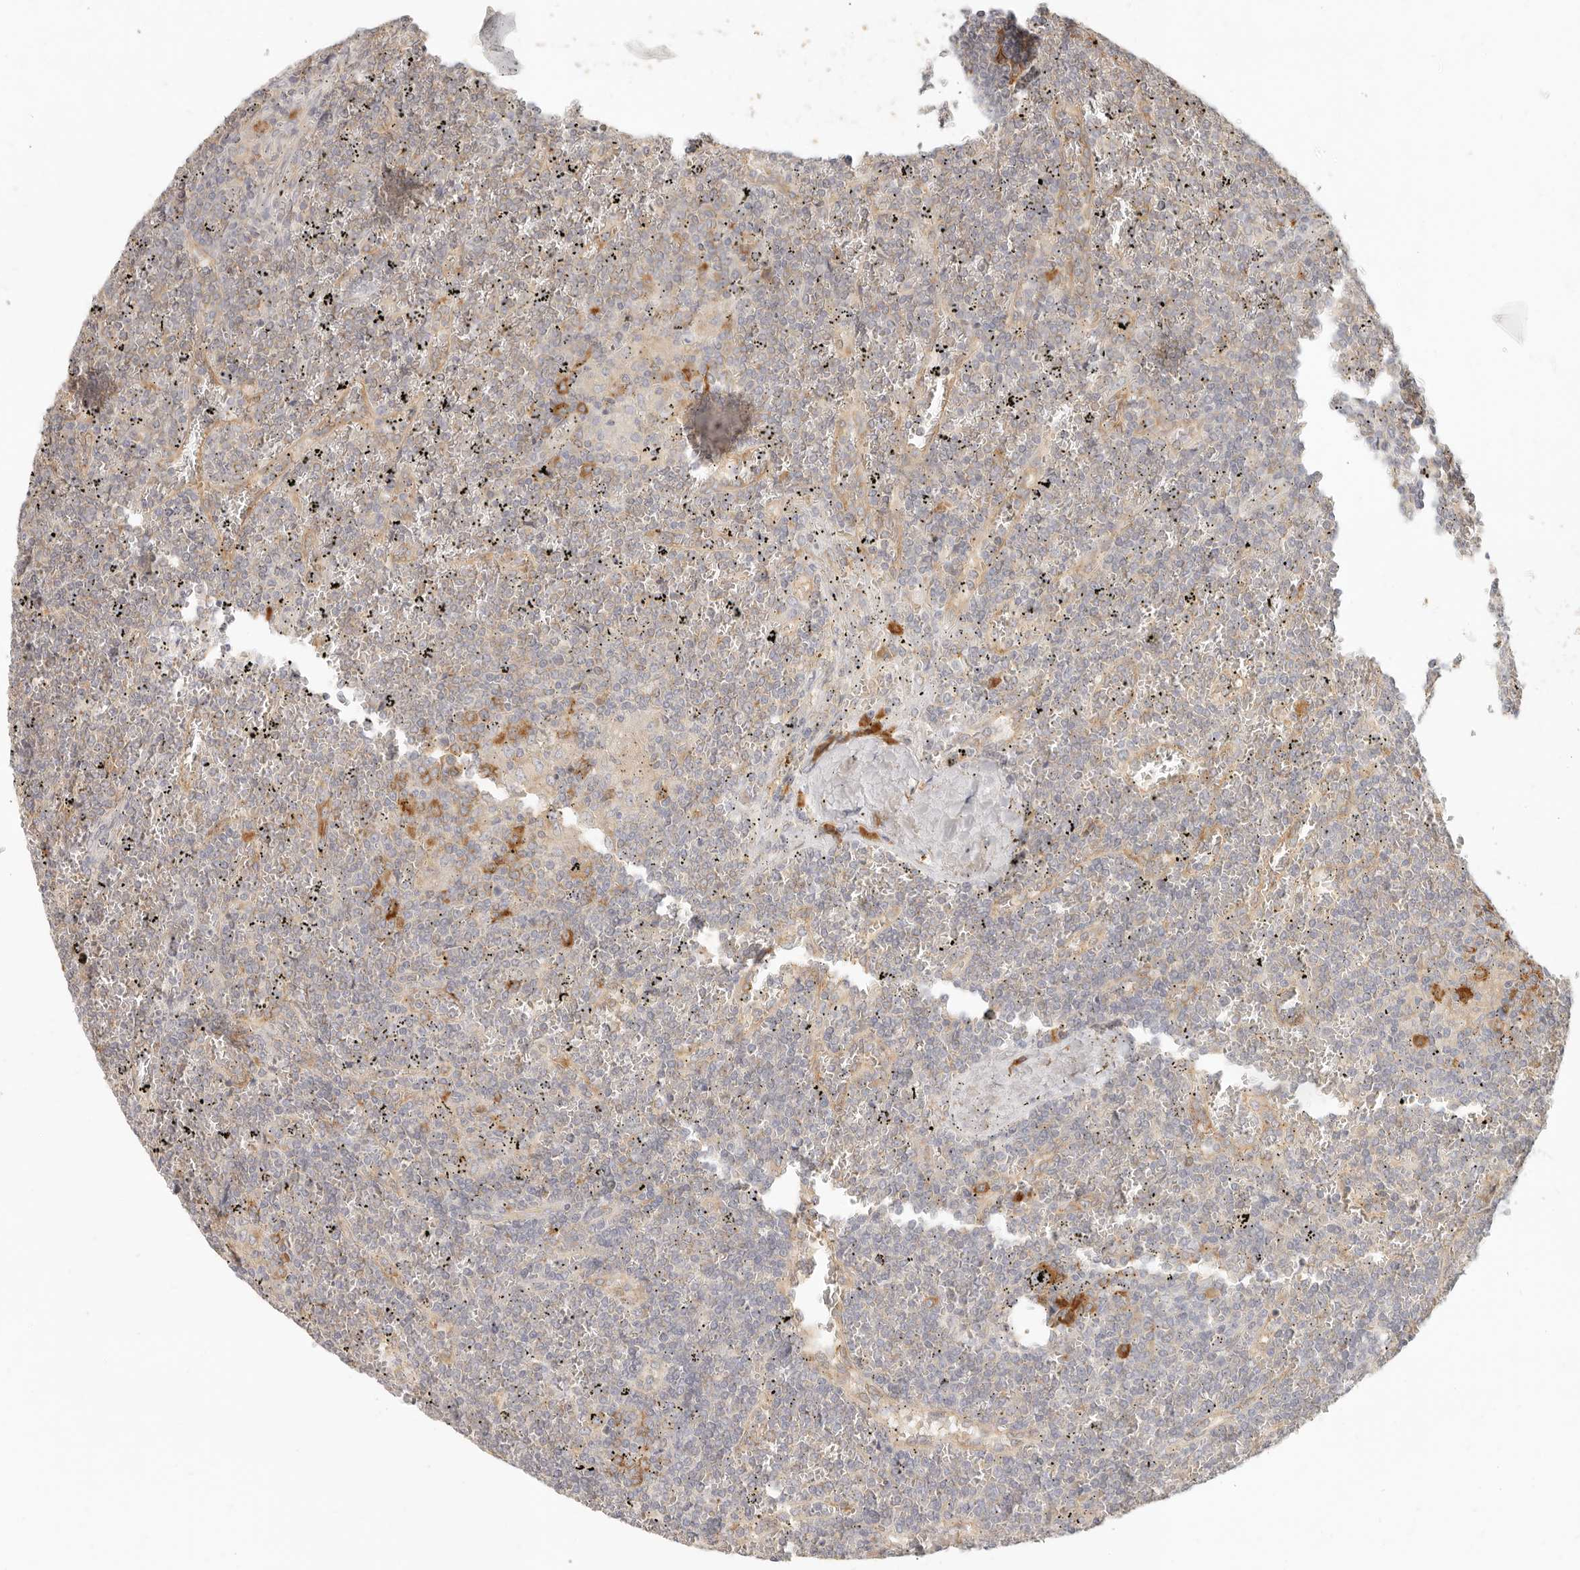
{"staining": {"intensity": "negative", "quantity": "none", "location": "none"}, "tissue": "lymphoma", "cell_type": "Tumor cells", "image_type": "cancer", "snomed": [{"axis": "morphology", "description": "Malignant lymphoma, non-Hodgkin's type, Low grade"}, {"axis": "topography", "description": "Spleen"}], "caption": "Tumor cells show no significant expression in lymphoma.", "gene": "PABPC4", "patient": {"sex": "female", "age": 19}}